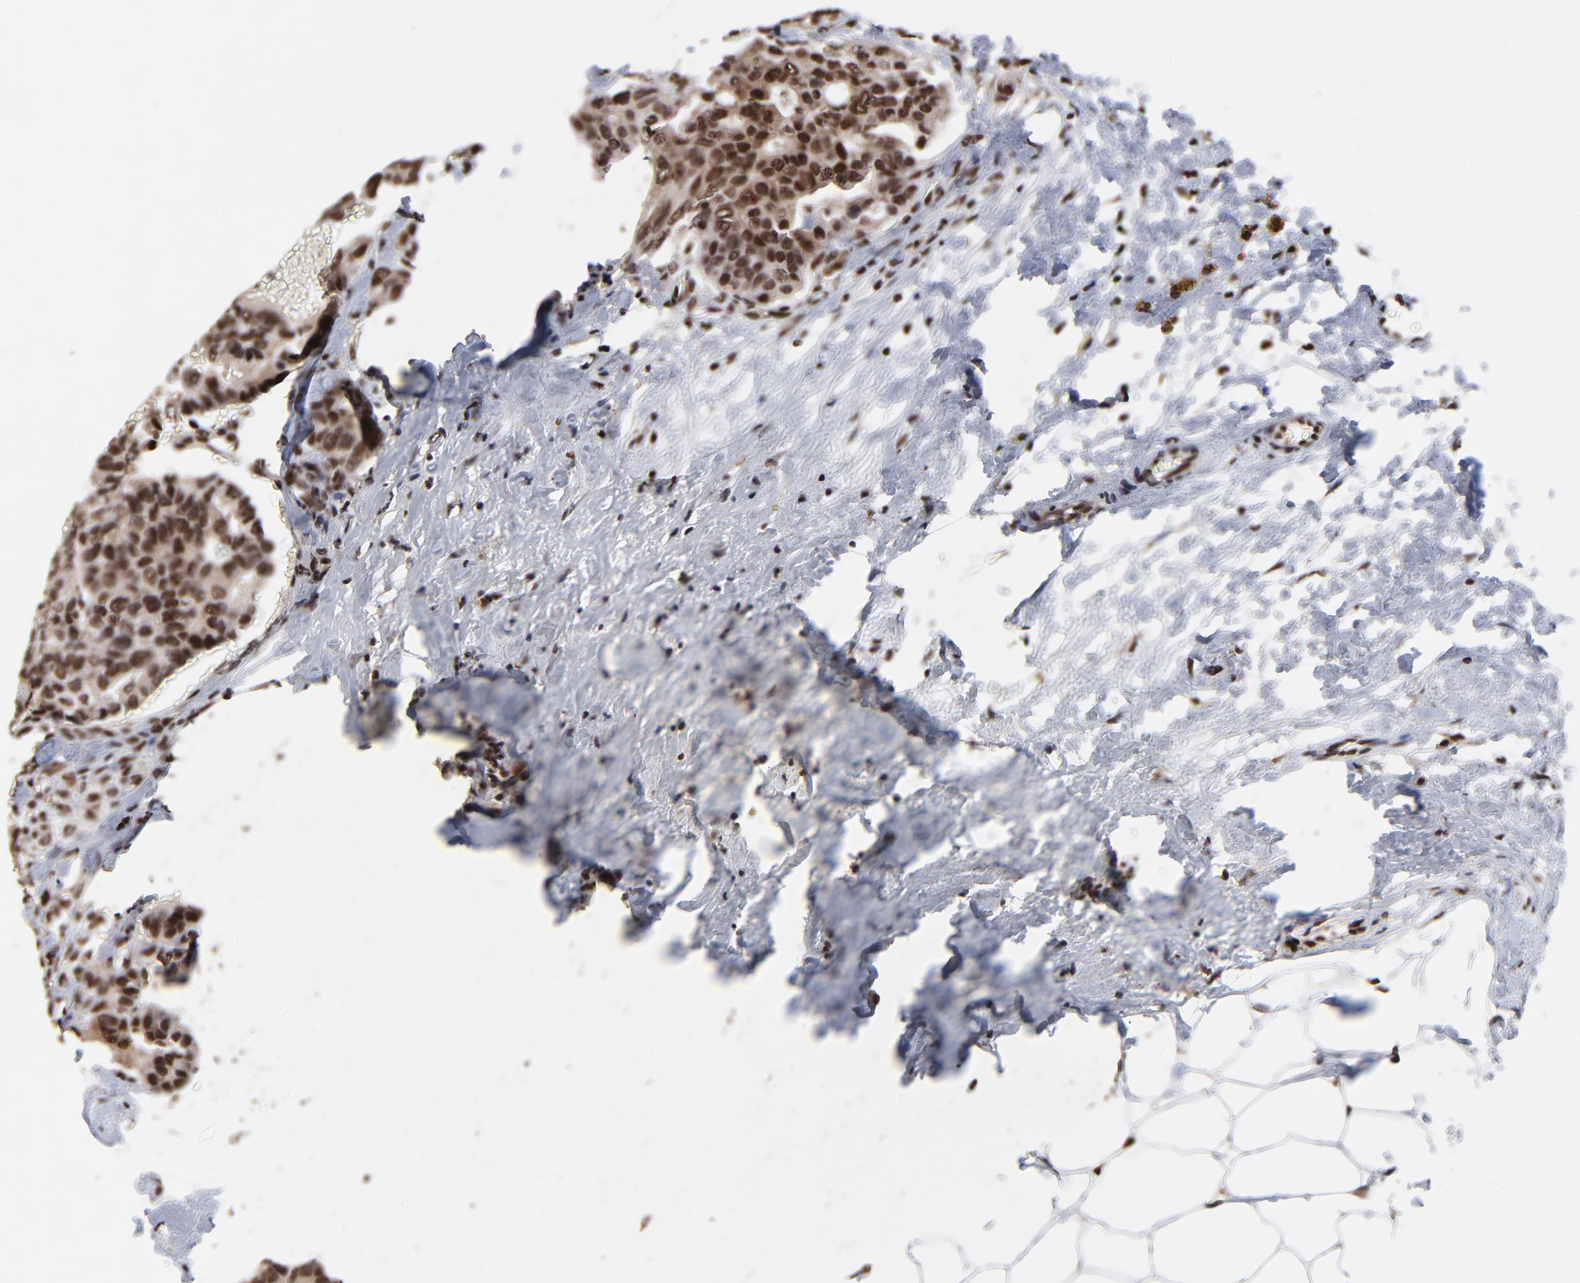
{"staining": {"intensity": "strong", "quantity": ">75%", "location": "nuclear"}, "tissue": "breast cancer", "cell_type": "Tumor cells", "image_type": "cancer", "snomed": [{"axis": "morphology", "description": "Duct carcinoma"}, {"axis": "topography", "description": "Breast"}], "caption": "An image of human breast infiltrating ductal carcinoma stained for a protein demonstrates strong nuclear brown staining in tumor cells. The protein is stained brown, and the nuclei are stained in blue (DAB IHC with brightfield microscopy, high magnification).", "gene": "RBM22", "patient": {"sex": "female", "age": 69}}